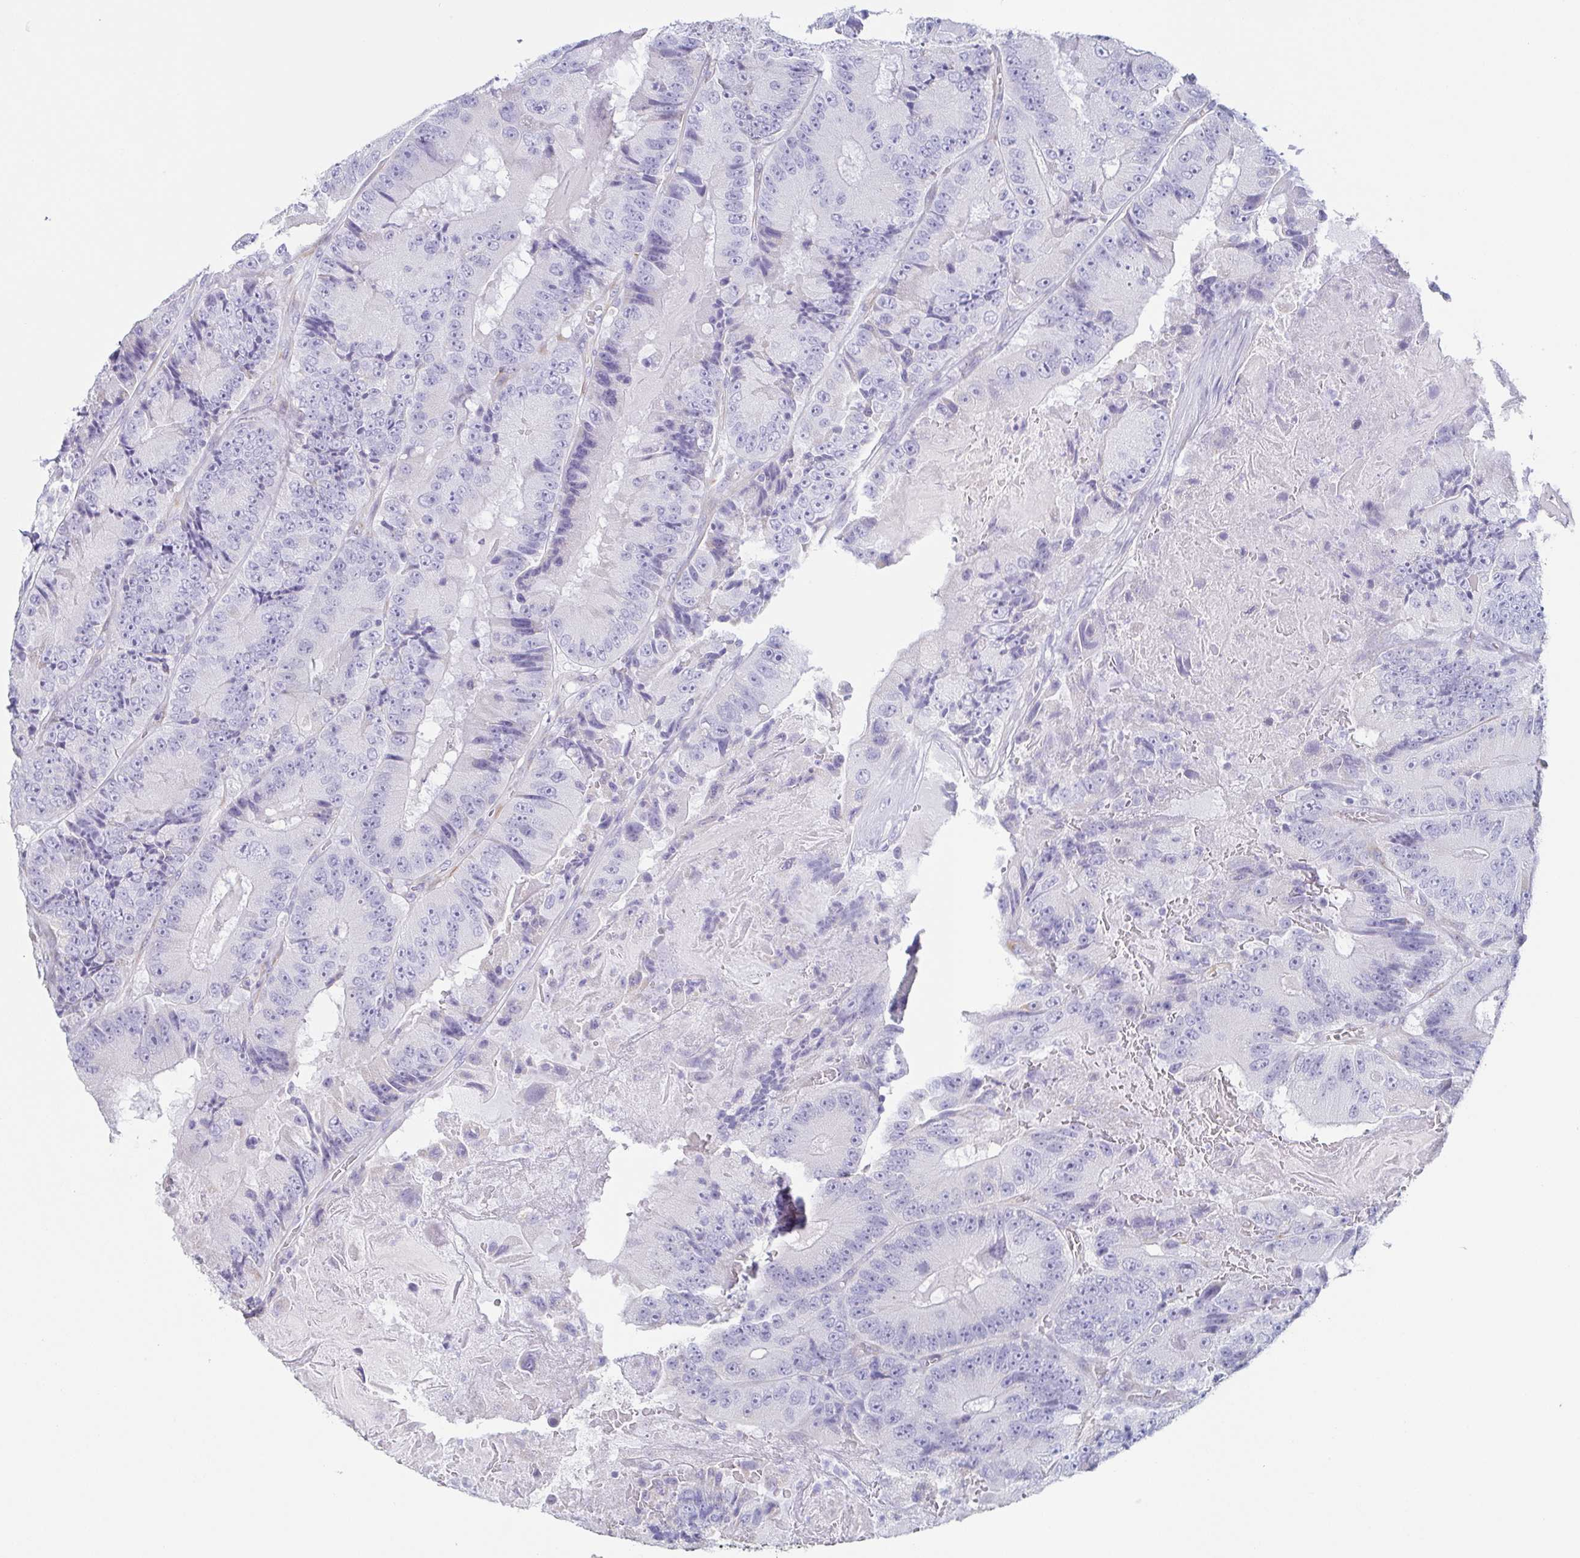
{"staining": {"intensity": "negative", "quantity": "none", "location": "none"}, "tissue": "colorectal cancer", "cell_type": "Tumor cells", "image_type": "cancer", "snomed": [{"axis": "morphology", "description": "Adenocarcinoma, NOS"}, {"axis": "topography", "description": "Colon"}], "caption": "Adenocarcinoma (colorectal) was stained to show a protein in brown. There is no significant expression in tumor cells.", "gene": "PRR27", "patient": {"sex": "female", "age": 86}}